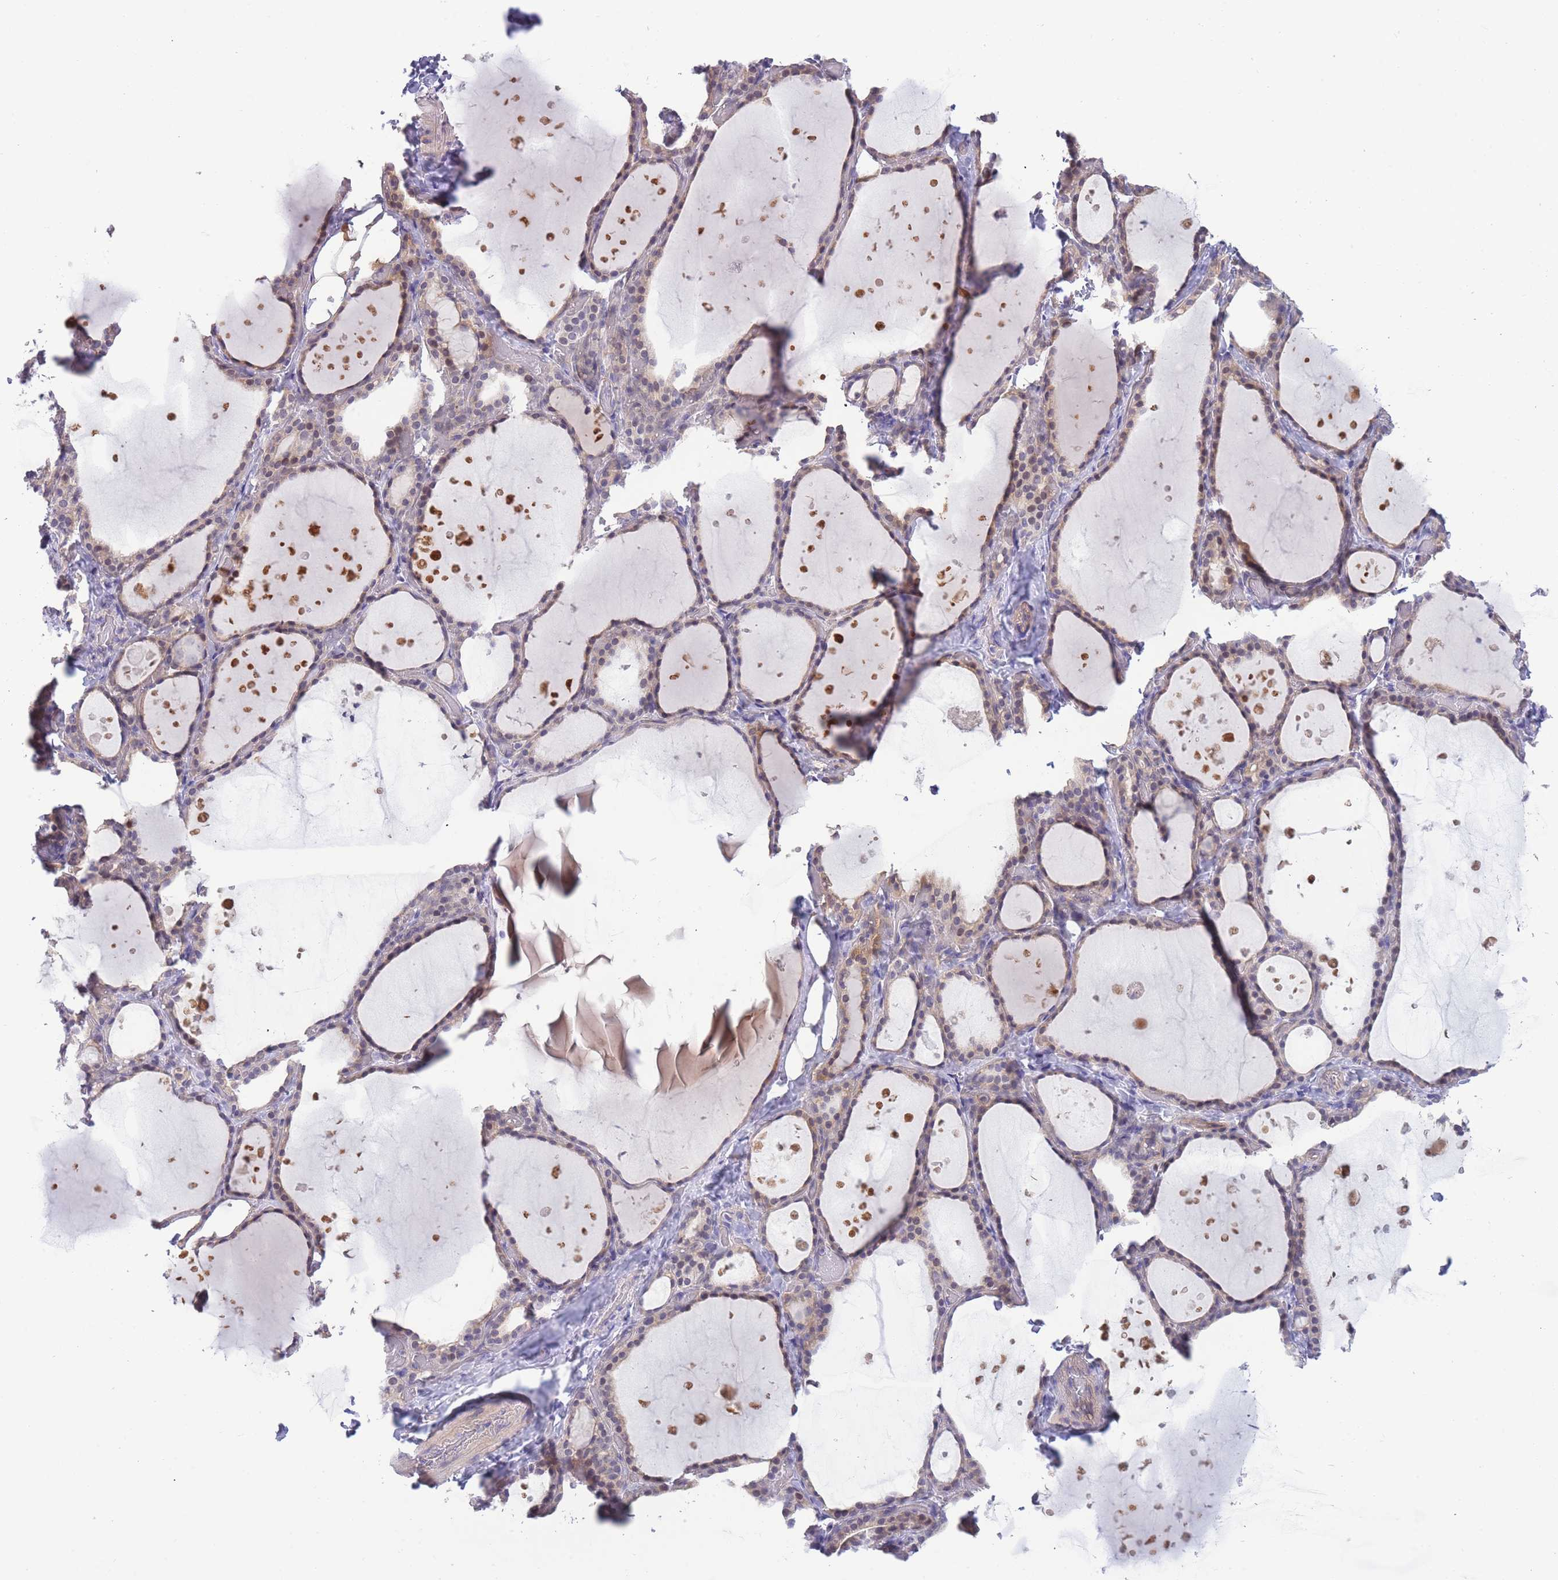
{"staining": {"intensity": "weak", "quantity": "25%-75%", "location": "nuclear"}, "tissue": "thyroid gland", "cell_type": "Glandular cells", "image_type": "normal", "snomed": [{"axis": "morphology", "description": "Normal tissue, NOS"}, {"axis": "topography", "description": "Thyroid gland"}], "caption": "Protein staining exhibits weak nuclear positivity in about 25%-75% of glandular cells in benign thyroid gland. The staining was performed using DAB (3,3'-diaminobenzidine), with brown indicating positive protein expression. Nuclei are stained blue with hematoxylin.", "gene": "PRR23A", "patient": {"sex": "female", "age": 44}}